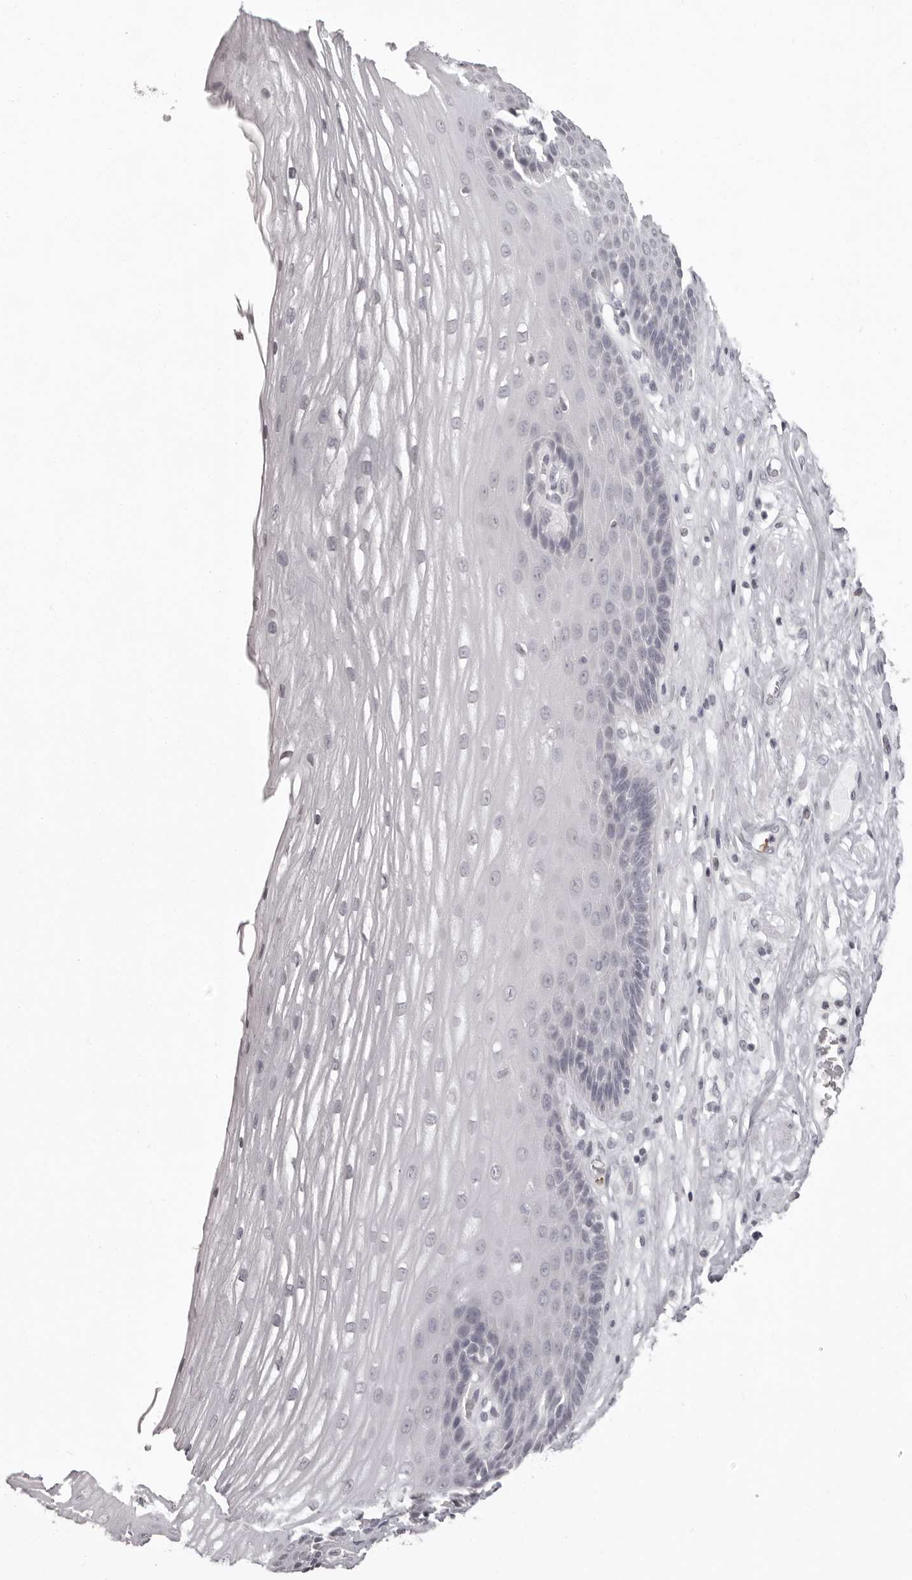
{"staining": {"intensity": "negative", "quantity": "none", "location": "none"}, "tissue": "esophagus", "cell_type": "Squamous epithelial cells", "image_type": "normal", "snomed": [{"axis": "morphology", "description": "Normal tissue, NOS"}, {"axis": "topography", "description": "Esophagus"}], "caption": "The micrograph exhibits no significant positivity in squamous epithelial cells of esophagus. The staining was performed using DAB to visualize the protein expression in brown, while the nuclei were stained in blue with hematoxylin (Magnification: 20x).", "gene": "C8orf74", "patient": {"sex": "male", "age": 62}}